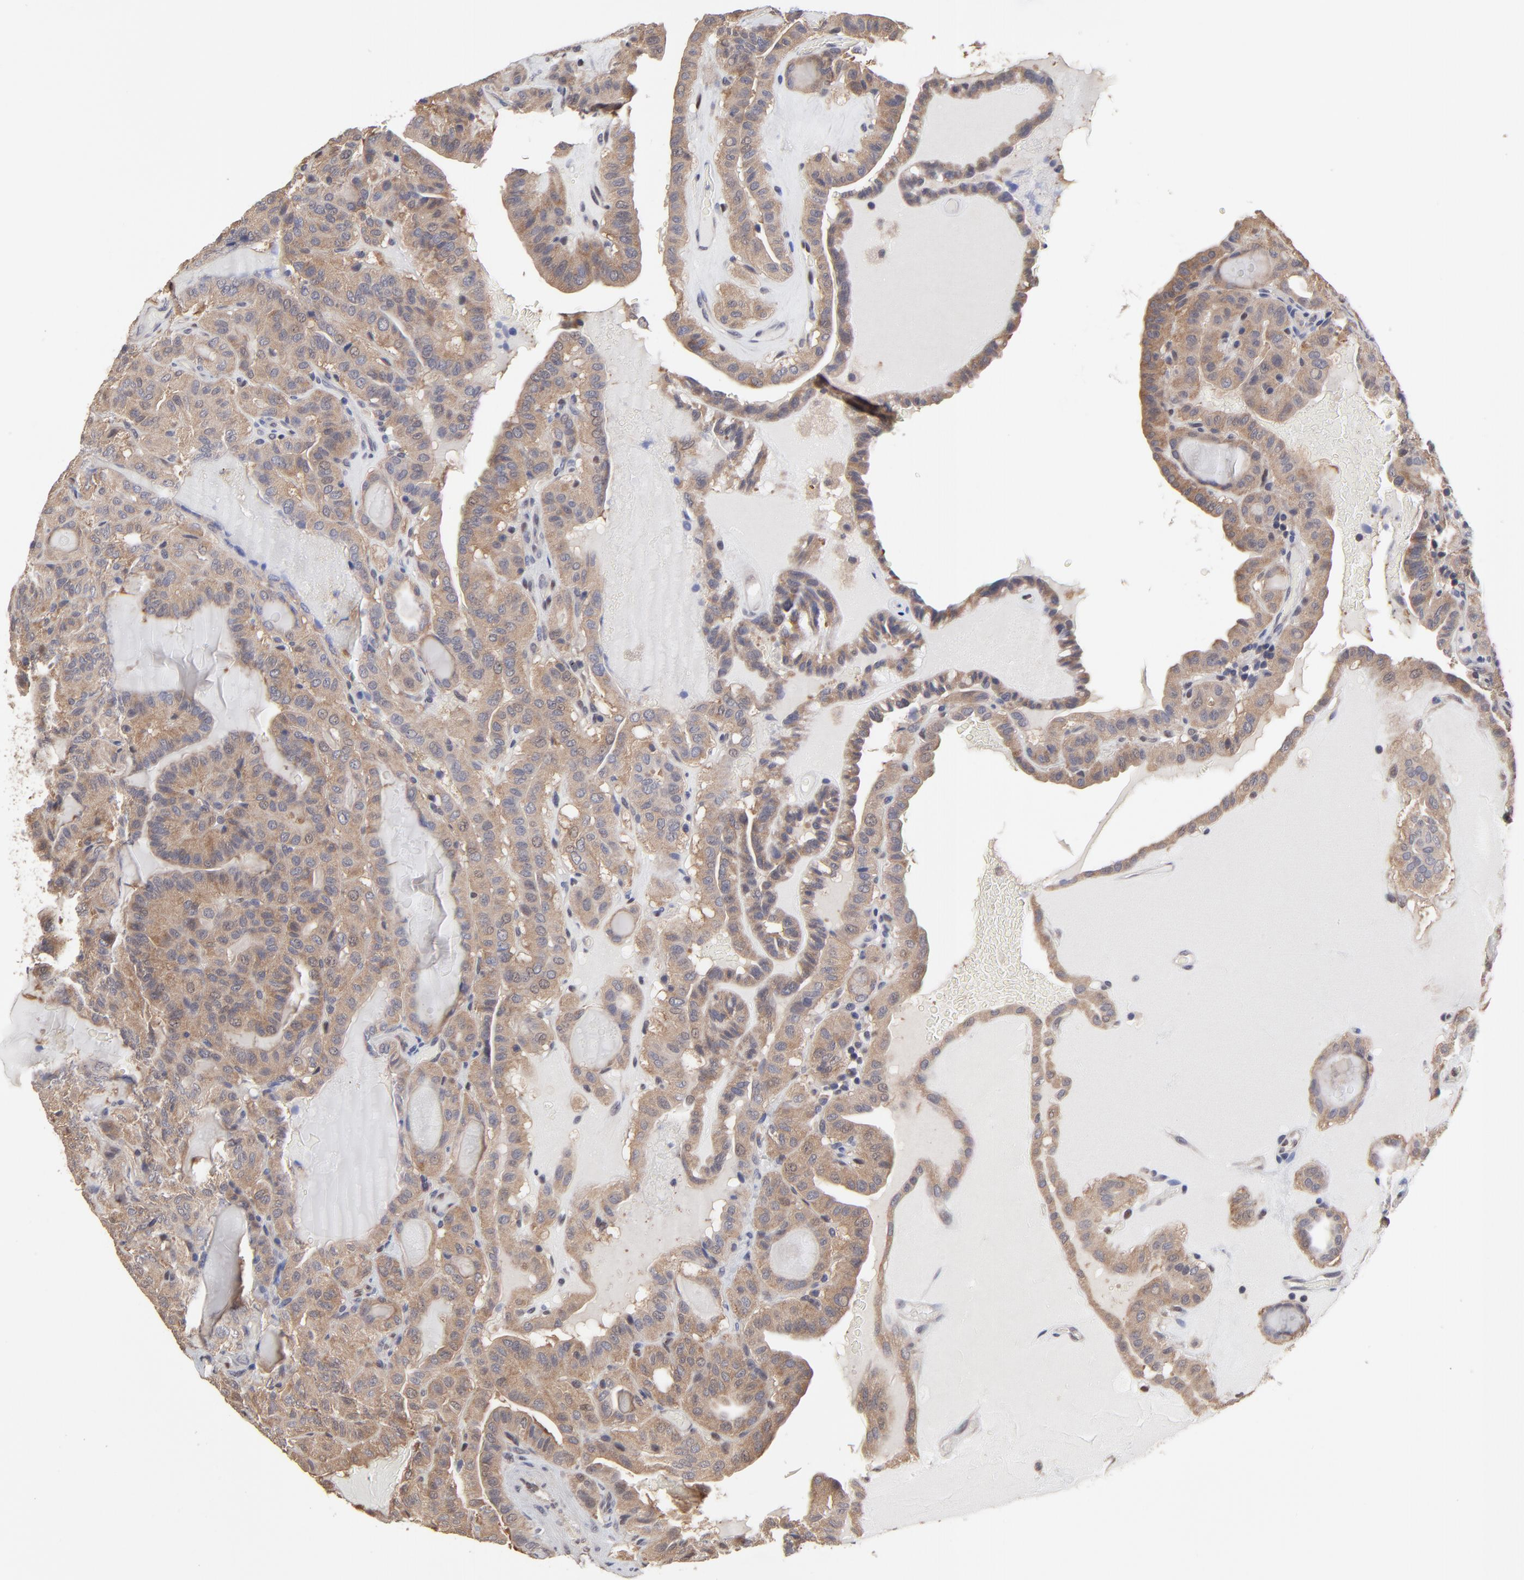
{"staining": {"intensity": "moderate", "quantity": ">75%", "location": "cytoplasmic/membranous"}, "tissue": "thyroid cancer", "cell_type": "Tumor cells", "image_type": "cancer", "snomed": [{"axis": "morphology", "description": "Papillary adenocarcinoma, NOS"}, {"axis": "topography", "description": "Thyroid gland"}], "caption": "Immunohistochemical staining of human thyroid cancer shows moderate cytoplasmic/membranous protein expression in approximately >75% of tumor cells. (IHC, brightfield microscopy, high magnification).", "gene": "CCT2", "patient": {"sex": "male", "age": 77}}